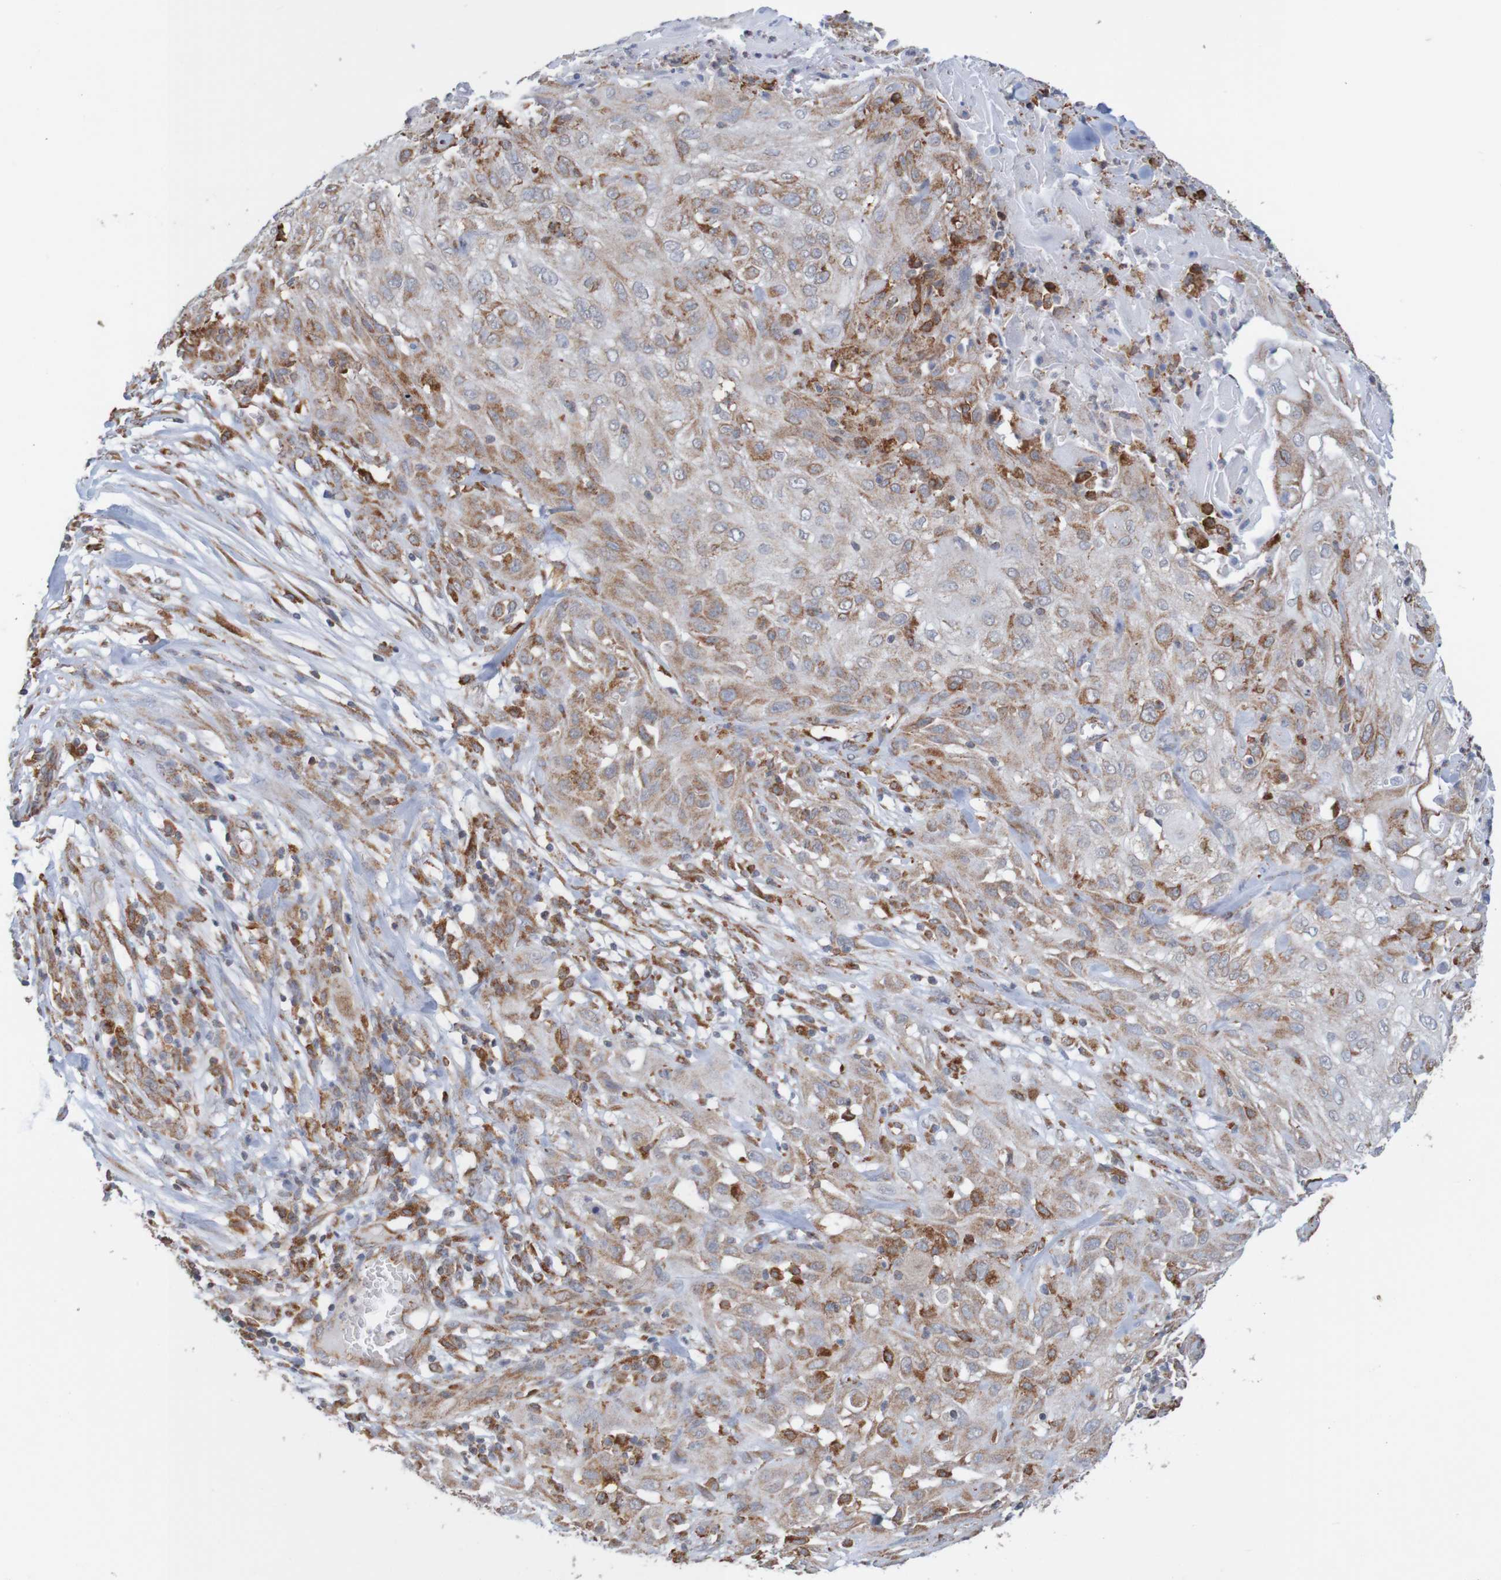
{"staining": {"intensity": "moderate", "quantity": "25%-75%", "location": "cytoplasmic/membranous"}, "tissue": "skin cancer", "cell_type": "Tumor cells", "image_type": "cancer", "snomed": [{"axis": "morphology", "description": "Squamous cell carcinoma, NOS"}, {"axis": "topography", "description": "Skin"}], "caption": "The micrograph displays staining of skin squamous cell carcinoma, revealing moderate cytoplasmic/membranous protein staining (brown color) within tumor cells.", "gene": "PDIA3", "patient": {"sex": "male", "age": 75}}